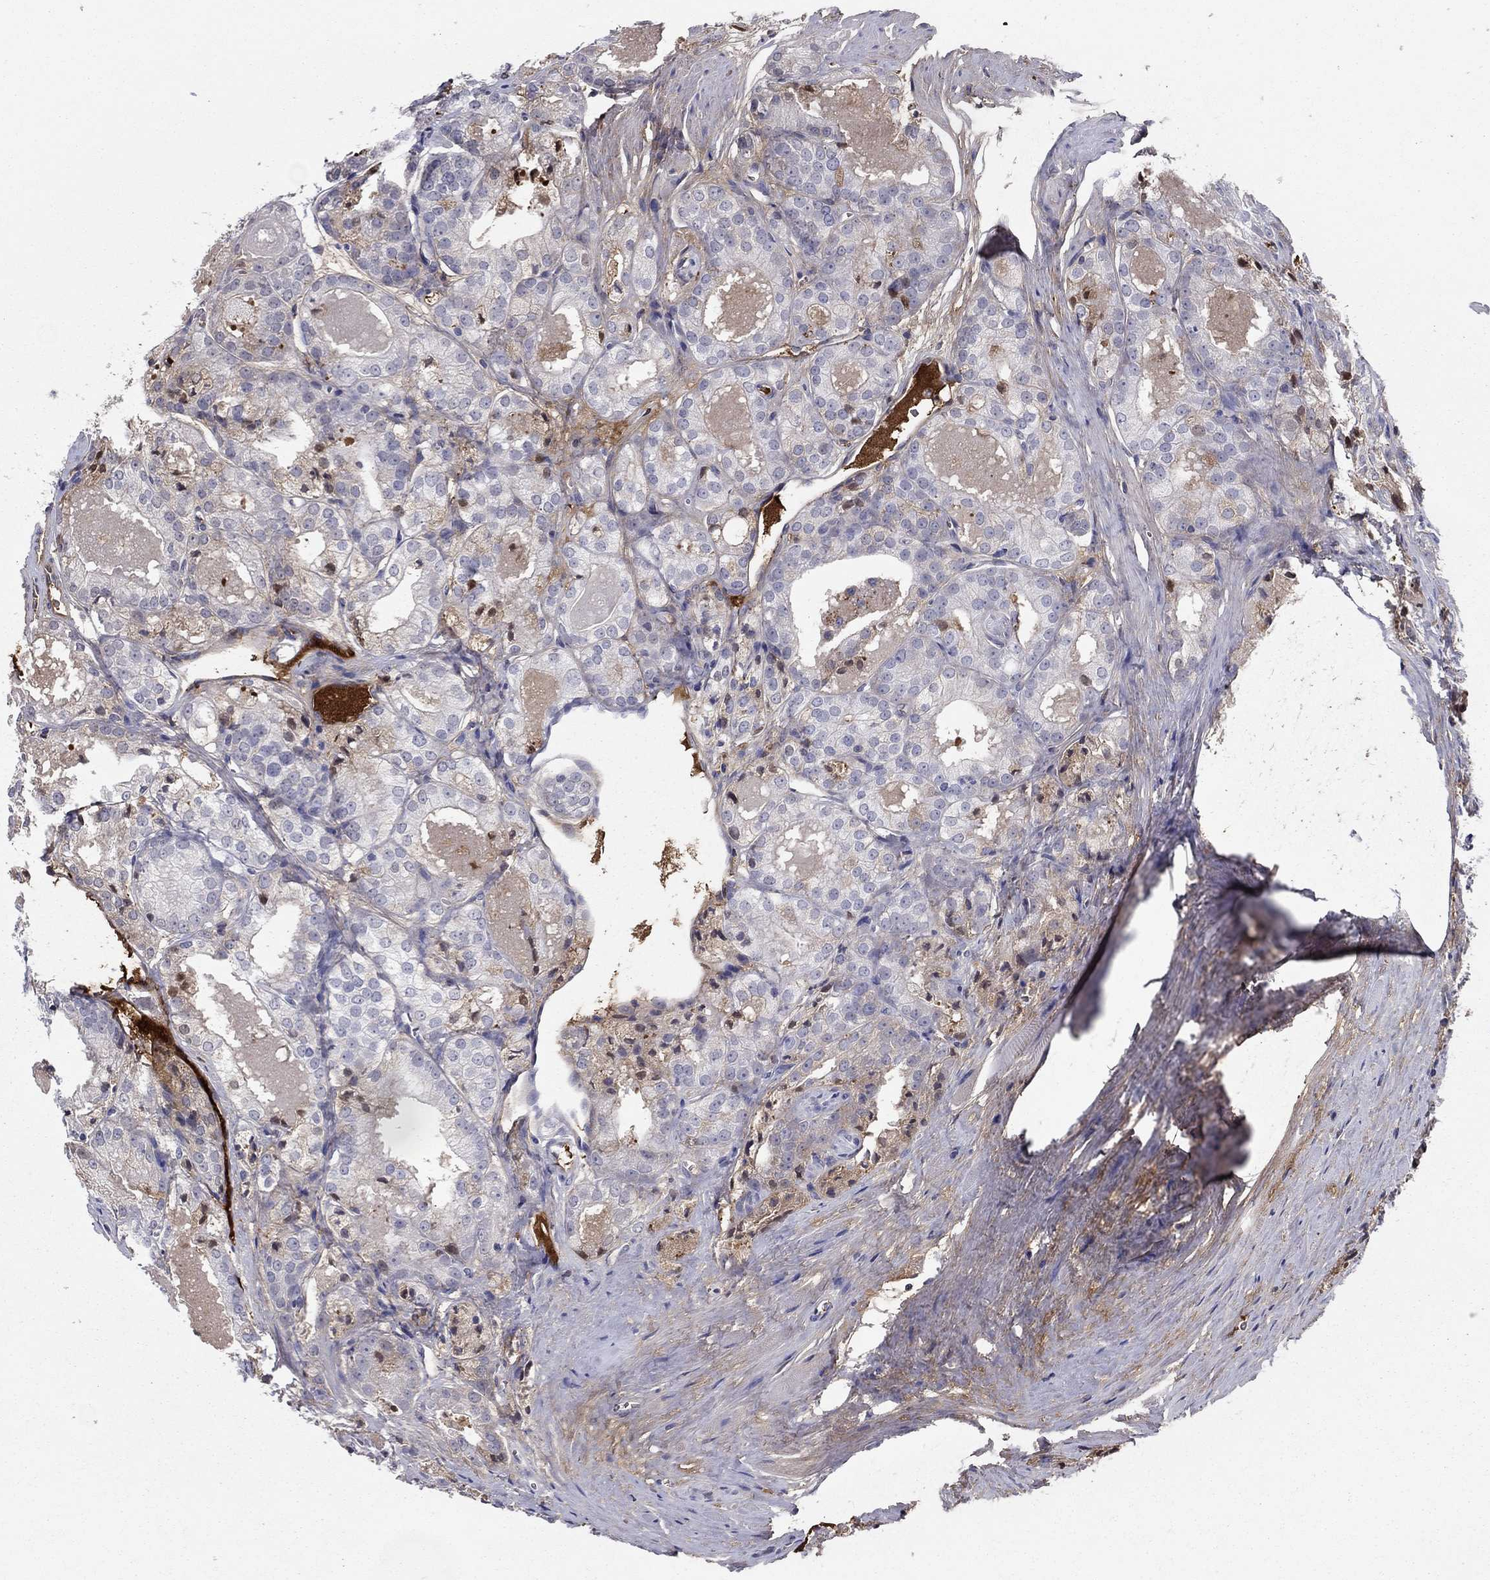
{"staining": {"intensity": "weak", "quantity": "25%-75%", "location": "cytoplasmic/membranous"}, "tissue": "prostate cancer", "cell_type": "Tumor cells", "image_type": "cancer", "snomed": [{"axis": "morphology", "description": "Adenocarcinoma, NOS"}, {"axis": "morphology", "description": "Adenocarcinoma, High grade"}, {"axis": "topography", "description": "Prostate"}], "caption": "IHC photomicrograph of prostate cancer stained for a protein (brown), which displays low levels of weak cytoplasmic/membranous staining in approximately 25%-75% of tumor cells.", "gene": "HPX", "patient": {"sex": "male", "age": 70}}